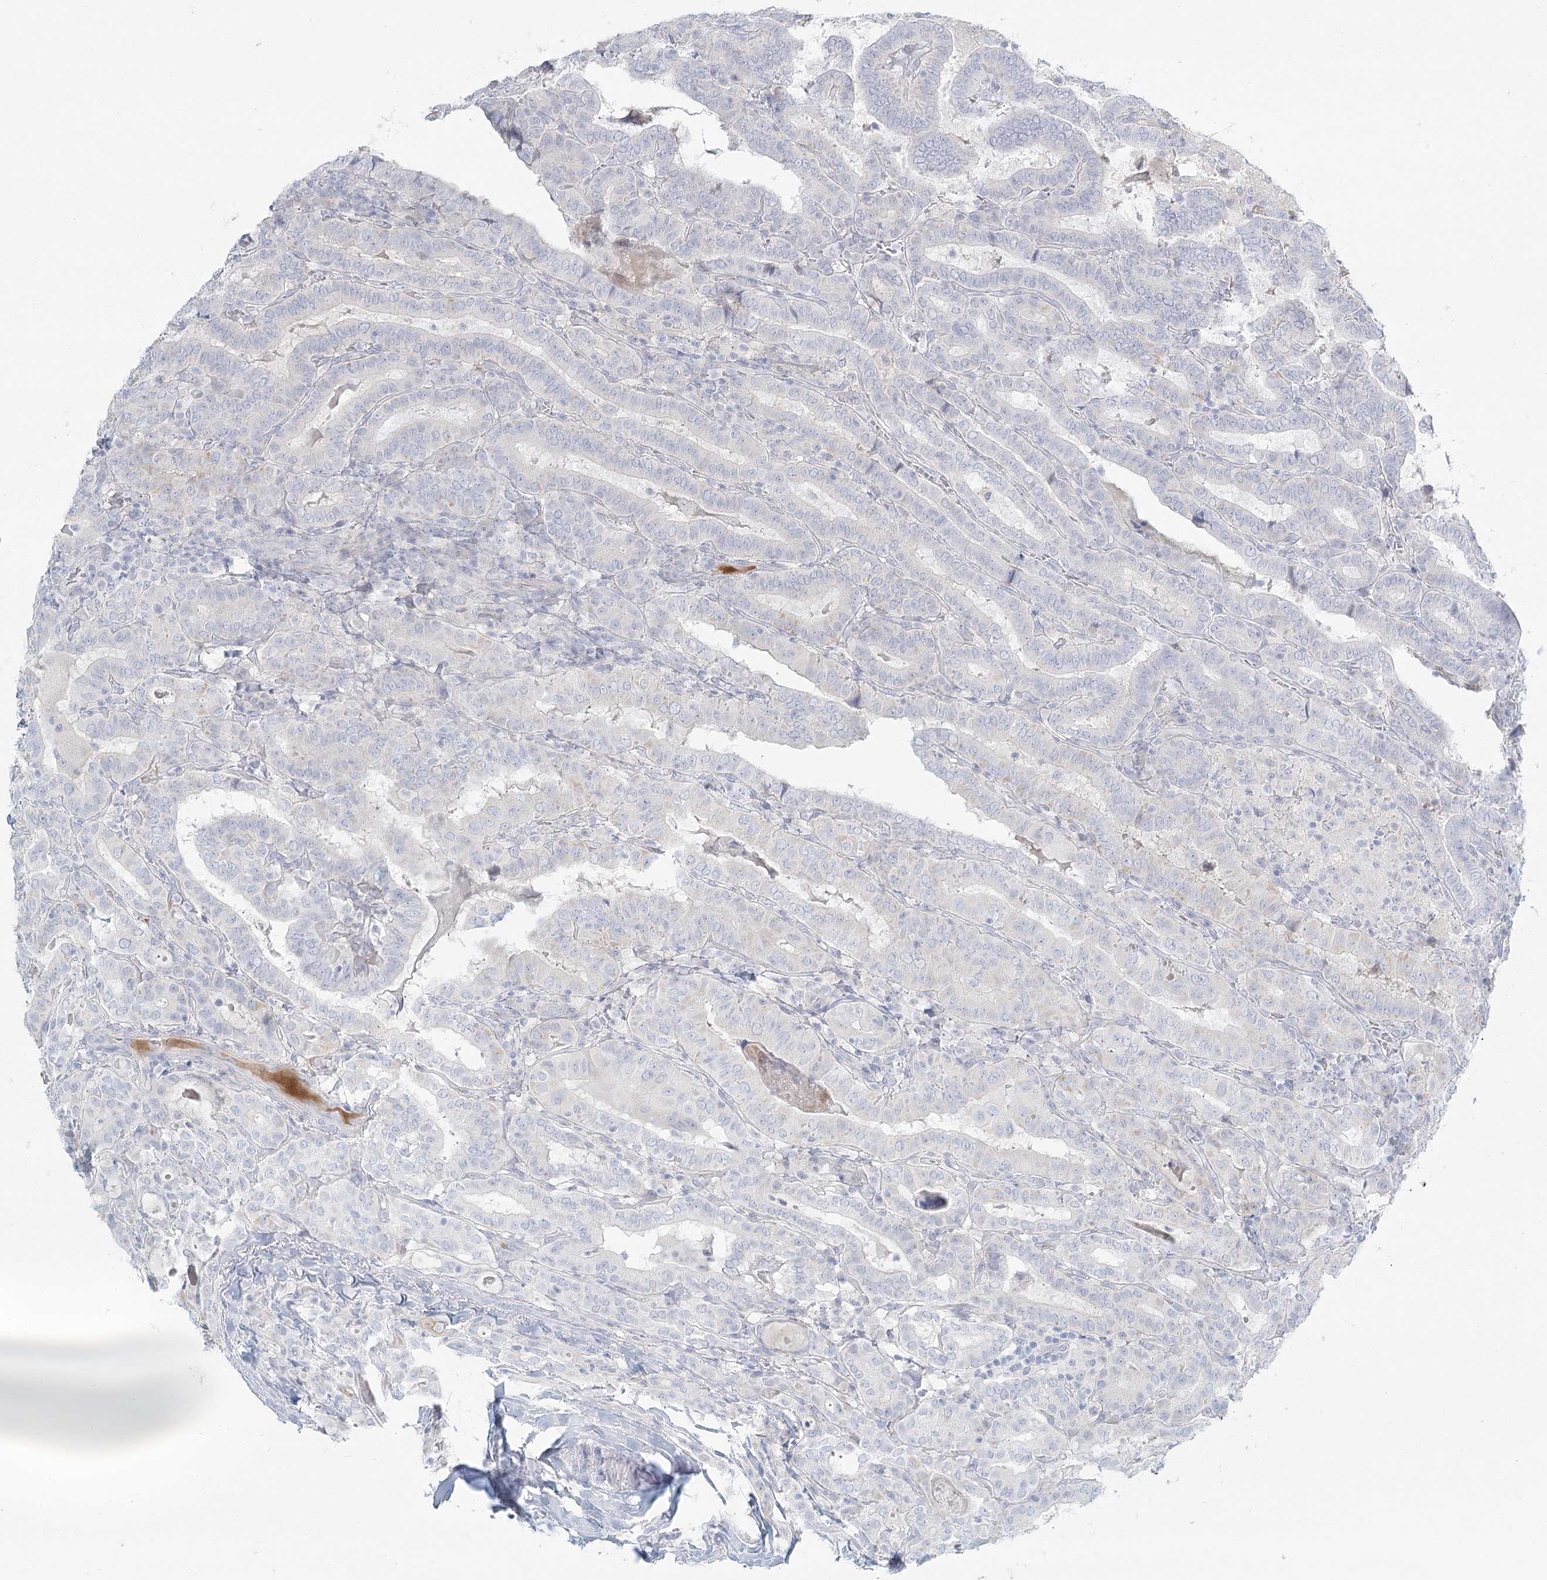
{"staining": {"intensity": "negative", "quantity": "none", "location": "none"}, "tissue": "thyroid cancer", "cell_type": "Tumor cells", "image_type": "cancer", "snomed": [{"axis": "morphology", "description": "Papillary adenocarcinoma, NOS"}, {"axis": "topography", "description": "Thyroid gland"}], "caption": "Immunohistochemistry (IHC) of human thyroid cancer (papillary adenocarcinoma) reveals no staining in tumor cells. The staining is performed using DAB brown chromogen with nuclei counter-stained in using hematoxylin.", "gene": "DMGDH", "patient": {"sex": "female", "age": 72}}